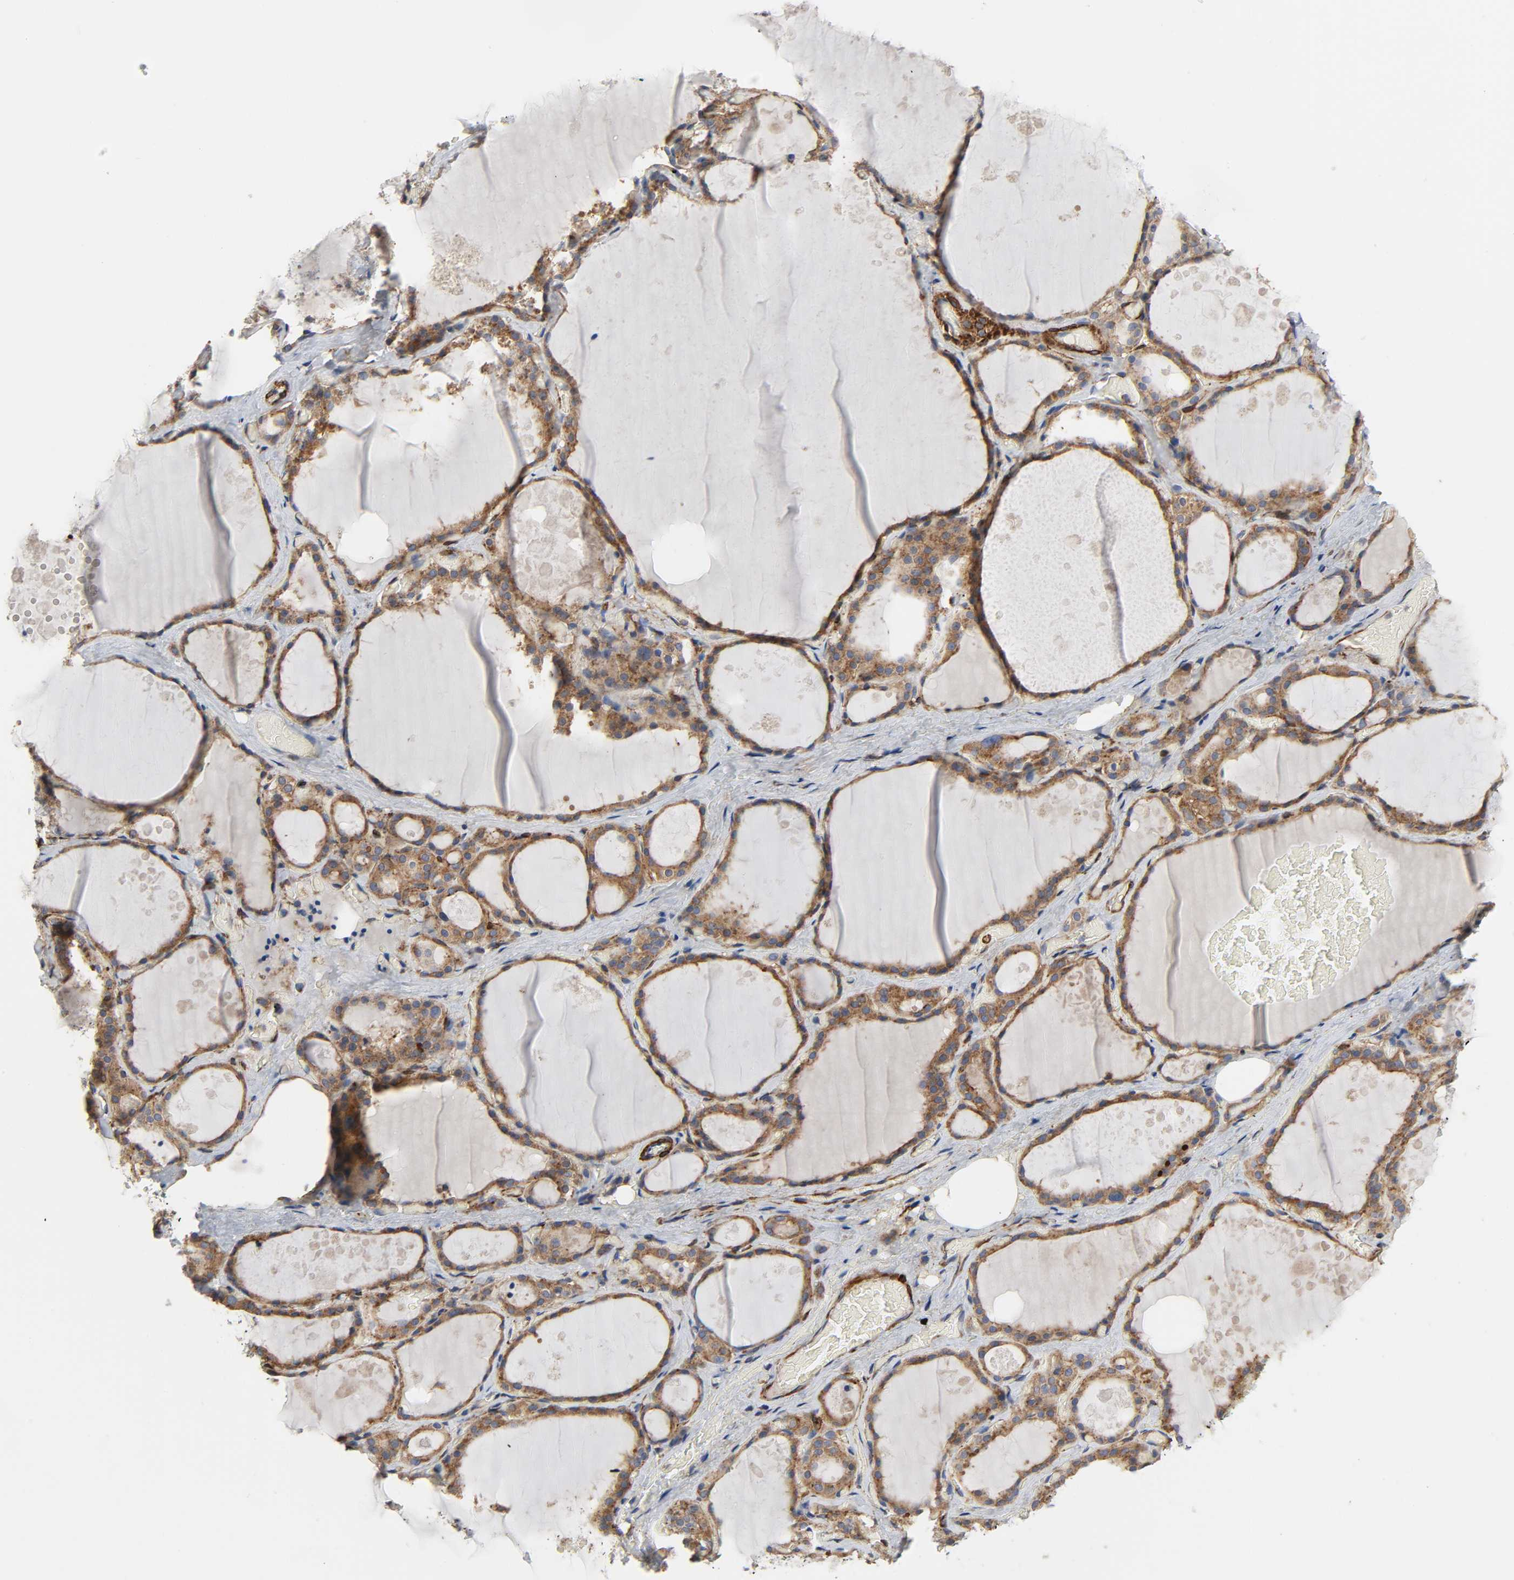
{"staining": {"intensity": "strong", "quantity": ">75%", "location": "cytoplasmic/membranous"}, "tissue": "thyroid gland", "cell_type": "Glandular cells", "image_type": "normal", "snomed": [{"axis": "morphology", "description": "Normal tissue, NOS"}, {"axis": "topography", "description": "Thyroid gland"}], "caption": "This image displays benign thyroid gland stained with immunohistochemistry (IHC) to label a protein in brown. The cytoplasmic/membranous of glandular cells show strong positivity for the protein. Nuclei are counter-stained blue.", "gene": "ARHGAP1", "patient": {"sex": "male", "age": 61}}